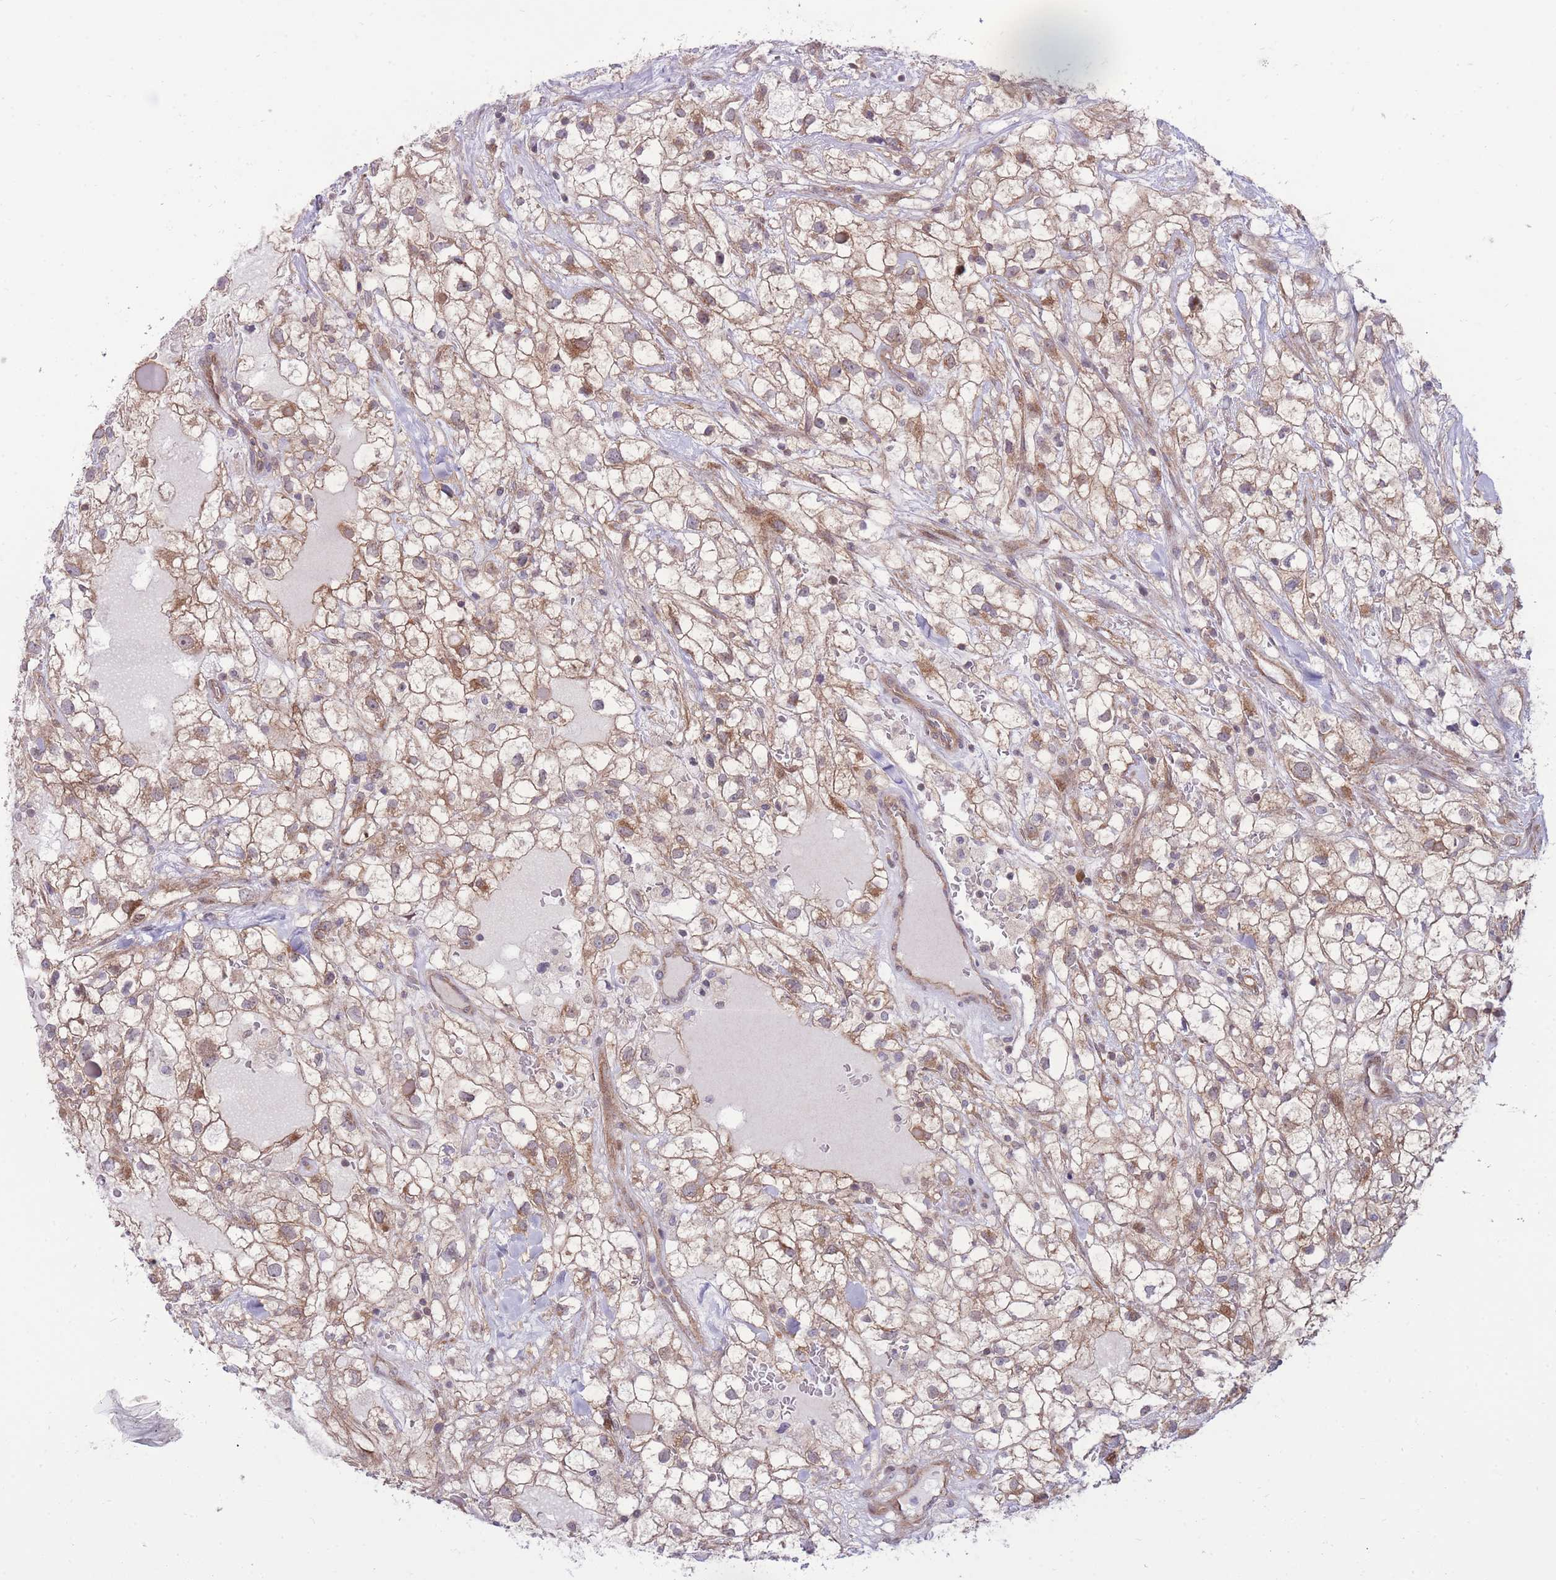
{"staining": {"intensity": "moderate", "quantity": "25%-75%", "location": "cytoplasmic/membranous"}, "tissue": "renal cancer", "cell_type": "Tumor cells", "image_type": "cancer", "snomed": [{"axis": "morphology", "description": "Adenocarcinoma, NOS"}, {"axis": "topography", "description": "Kidney"}], "caption": "Human renal cancer stained with a protein marker exhibits moderate staining in tumor cells.", "gene": "RIC8A", "patient": {"sex": "male", "age": 59}}